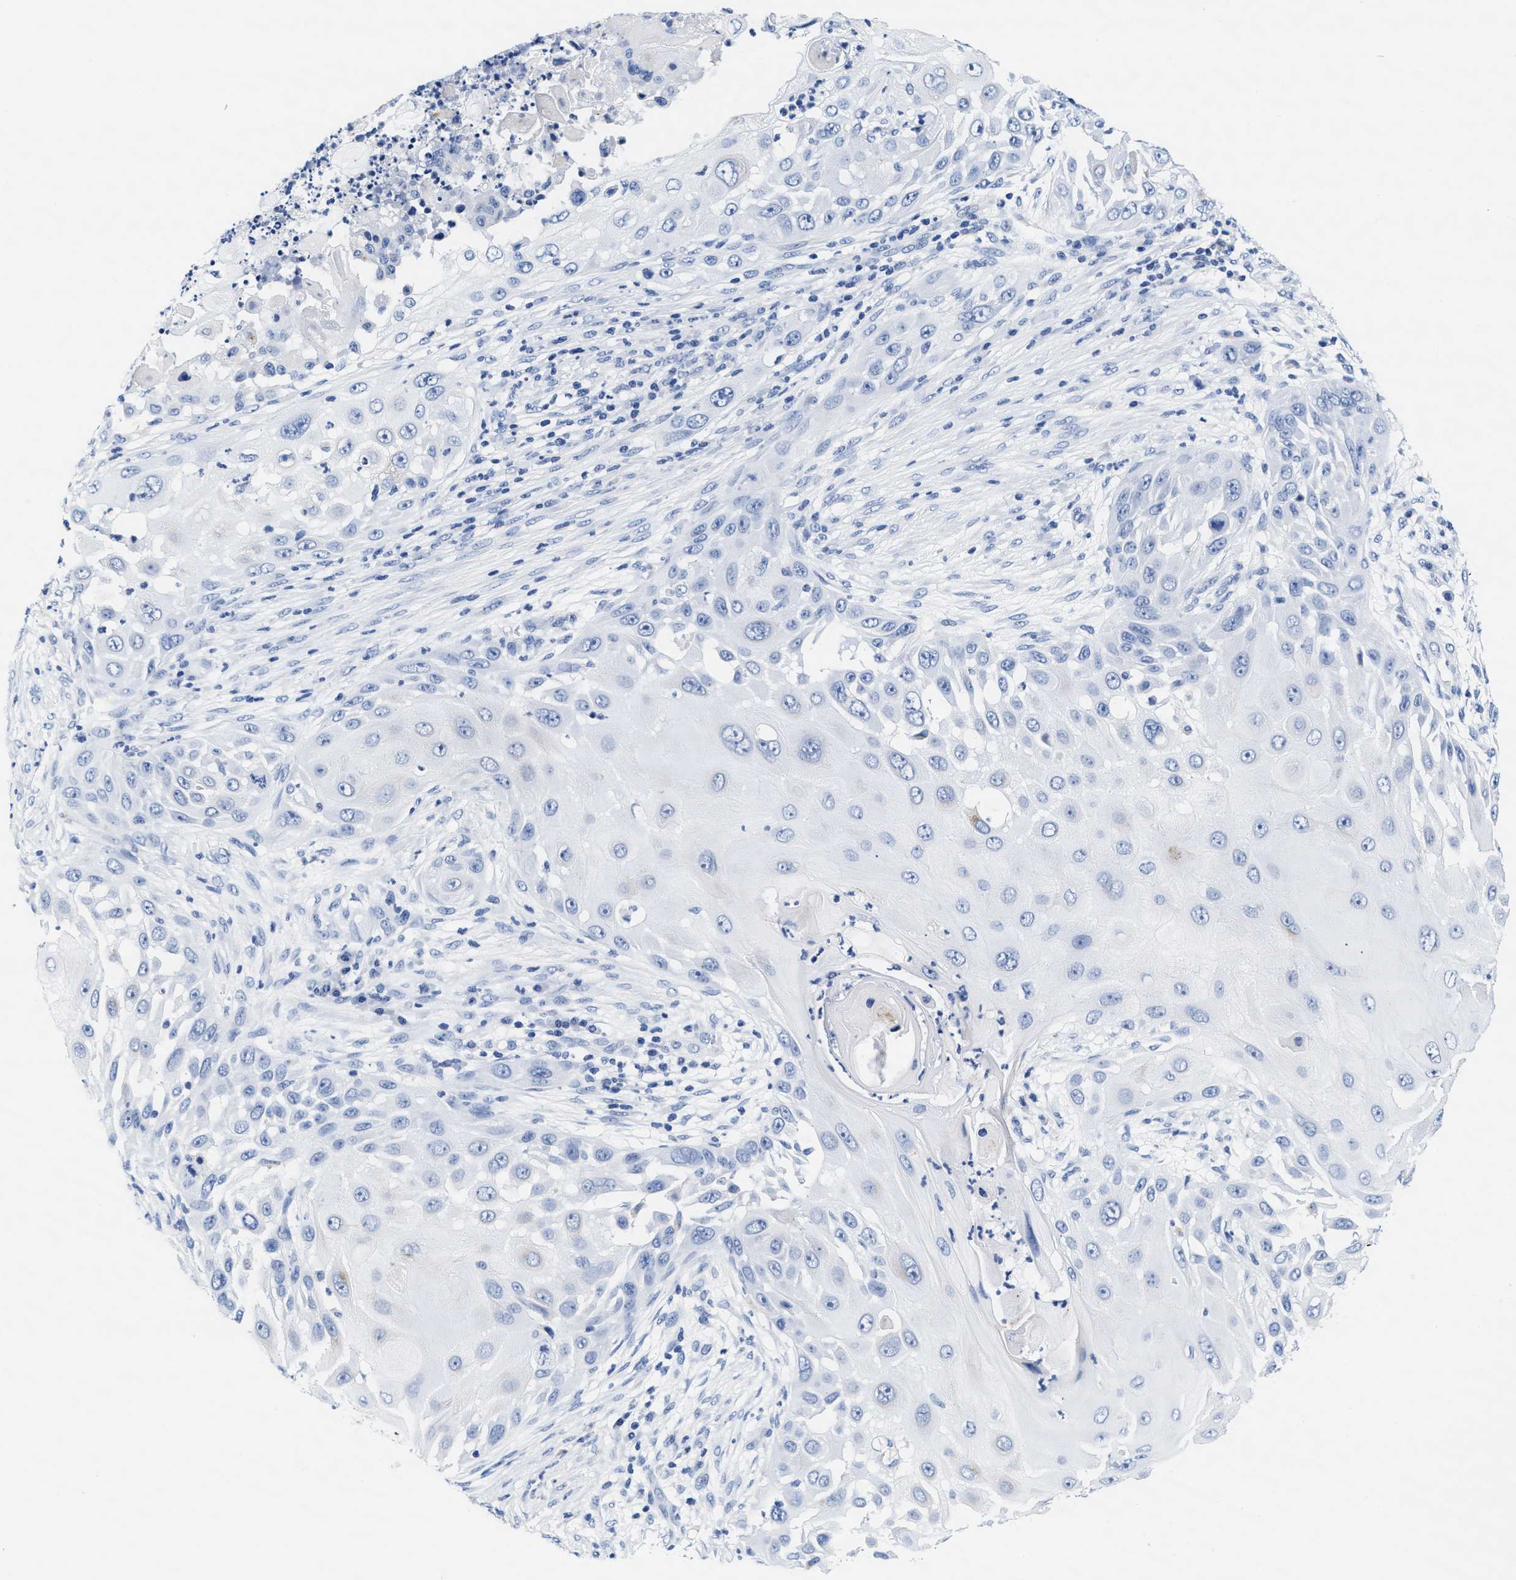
{"staining": {"intensity": "negative", "quantity": "none", "location": "none"}, "tissue": "skin cancer", "cell_type": "Tumor cells", "image_type": "cancer", "snomed": [{"axis": "morphology", "description": "Squamous cell carcinoma, NOS"}, {"axis": "topography", "description": "Skin"}], "caption": "Immunohistochemistry (IHC) micrograph of neoplastic tissue: skin cancer stained with DAB (3,3'-diaminobenzidine) shows no significant protein positivity in tumor cells. (DAB (3,3'-diaminobenzidine) immunohistochemistry (IHC) visualized using brightfield microscopy, high magnification).", "gene": "TTC3", "patient": {"sex": "female", "age": 44}}